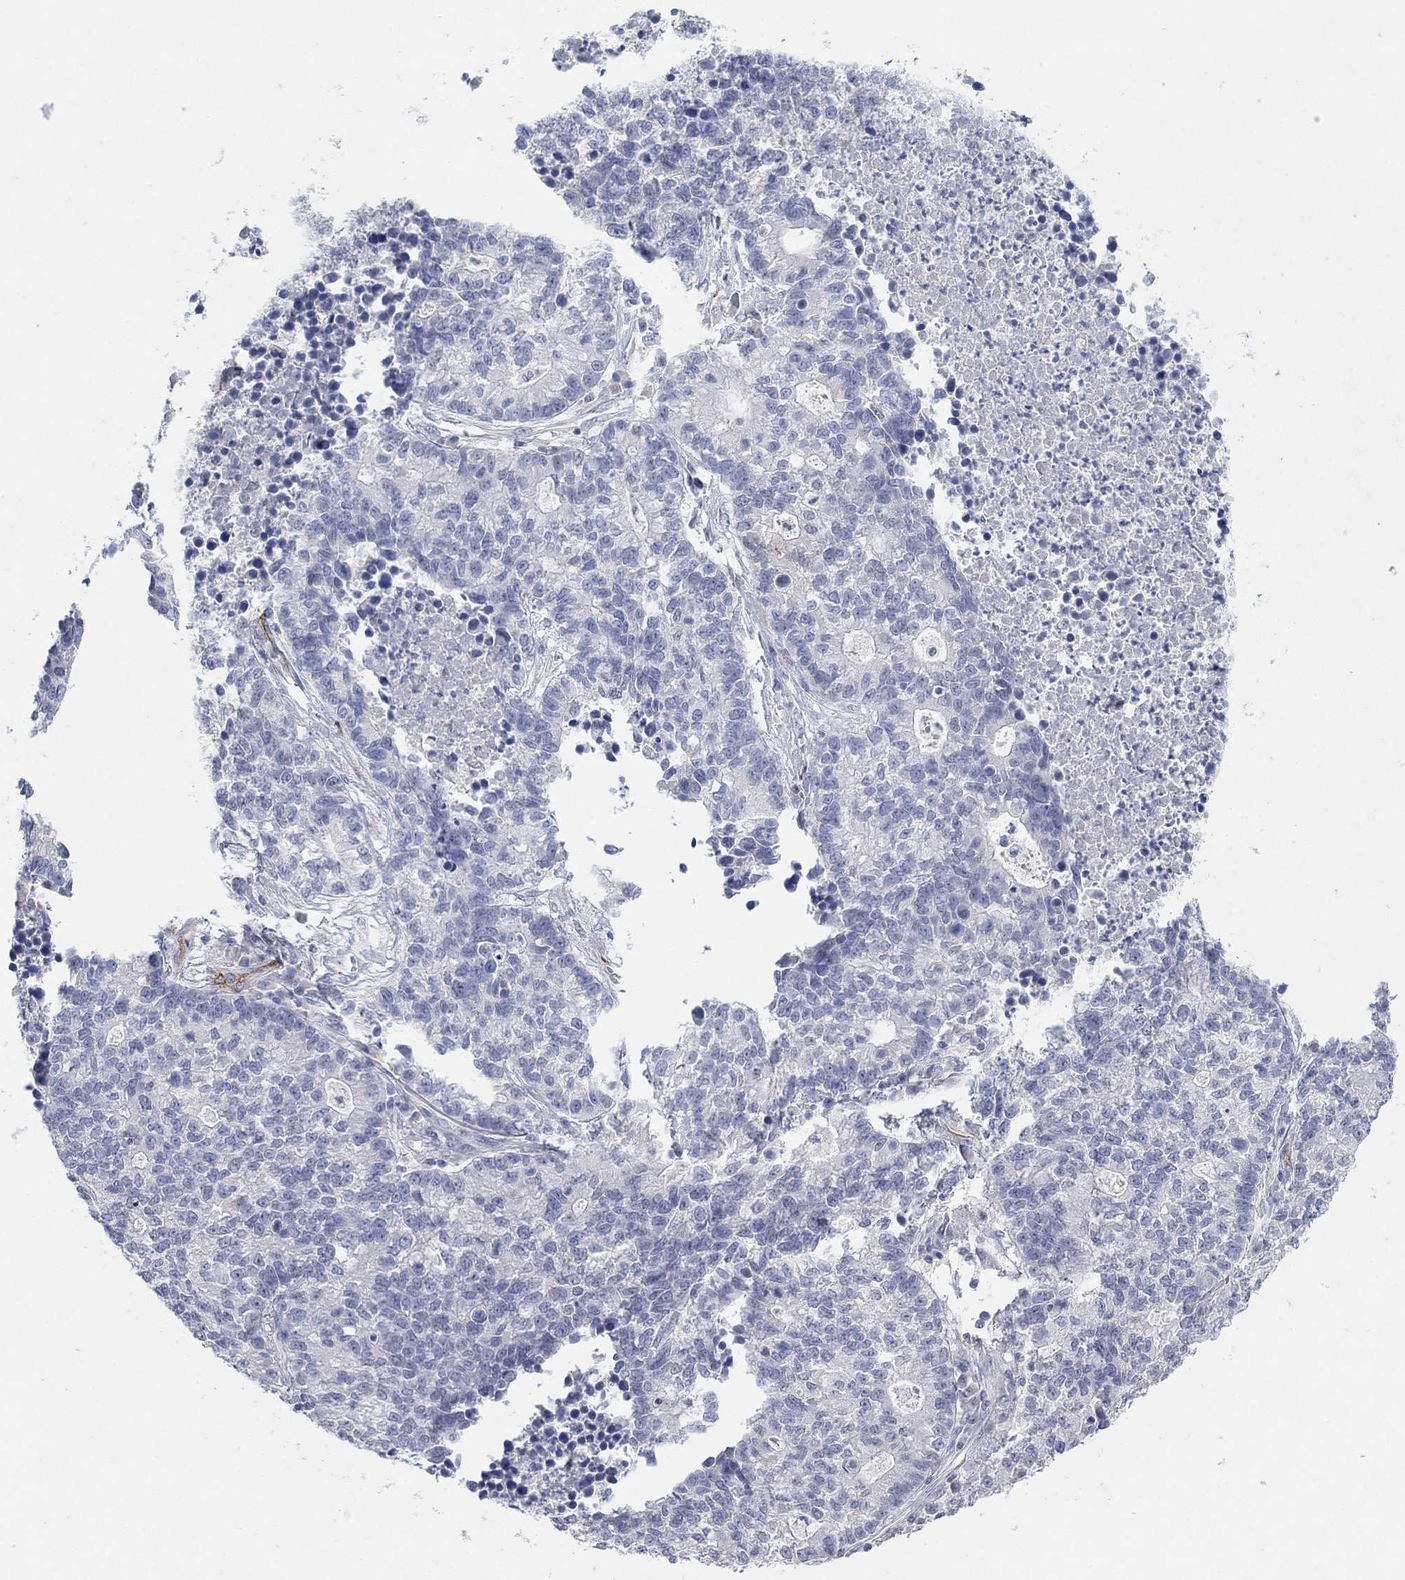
{"staining": {"intensity": "negative", "quantity": "none", "location": "none"}, "tissue": "lung cancer", "cell_type": "Tumor cells", "image_type": "cancer", "snomed": [{"axis": "morphology", "description": "Adenocarcinoma, NOS"}, {"axis": "topography", "description": "Lung"}], "caption": "This is a micrograph of immunohistochemistry (IHC) staining of lung cancer (adenocarcinoma), which shows no staining in tumor cells.", "gene": "VAT1L", "patient": {"sex": "male", "age": 57}}